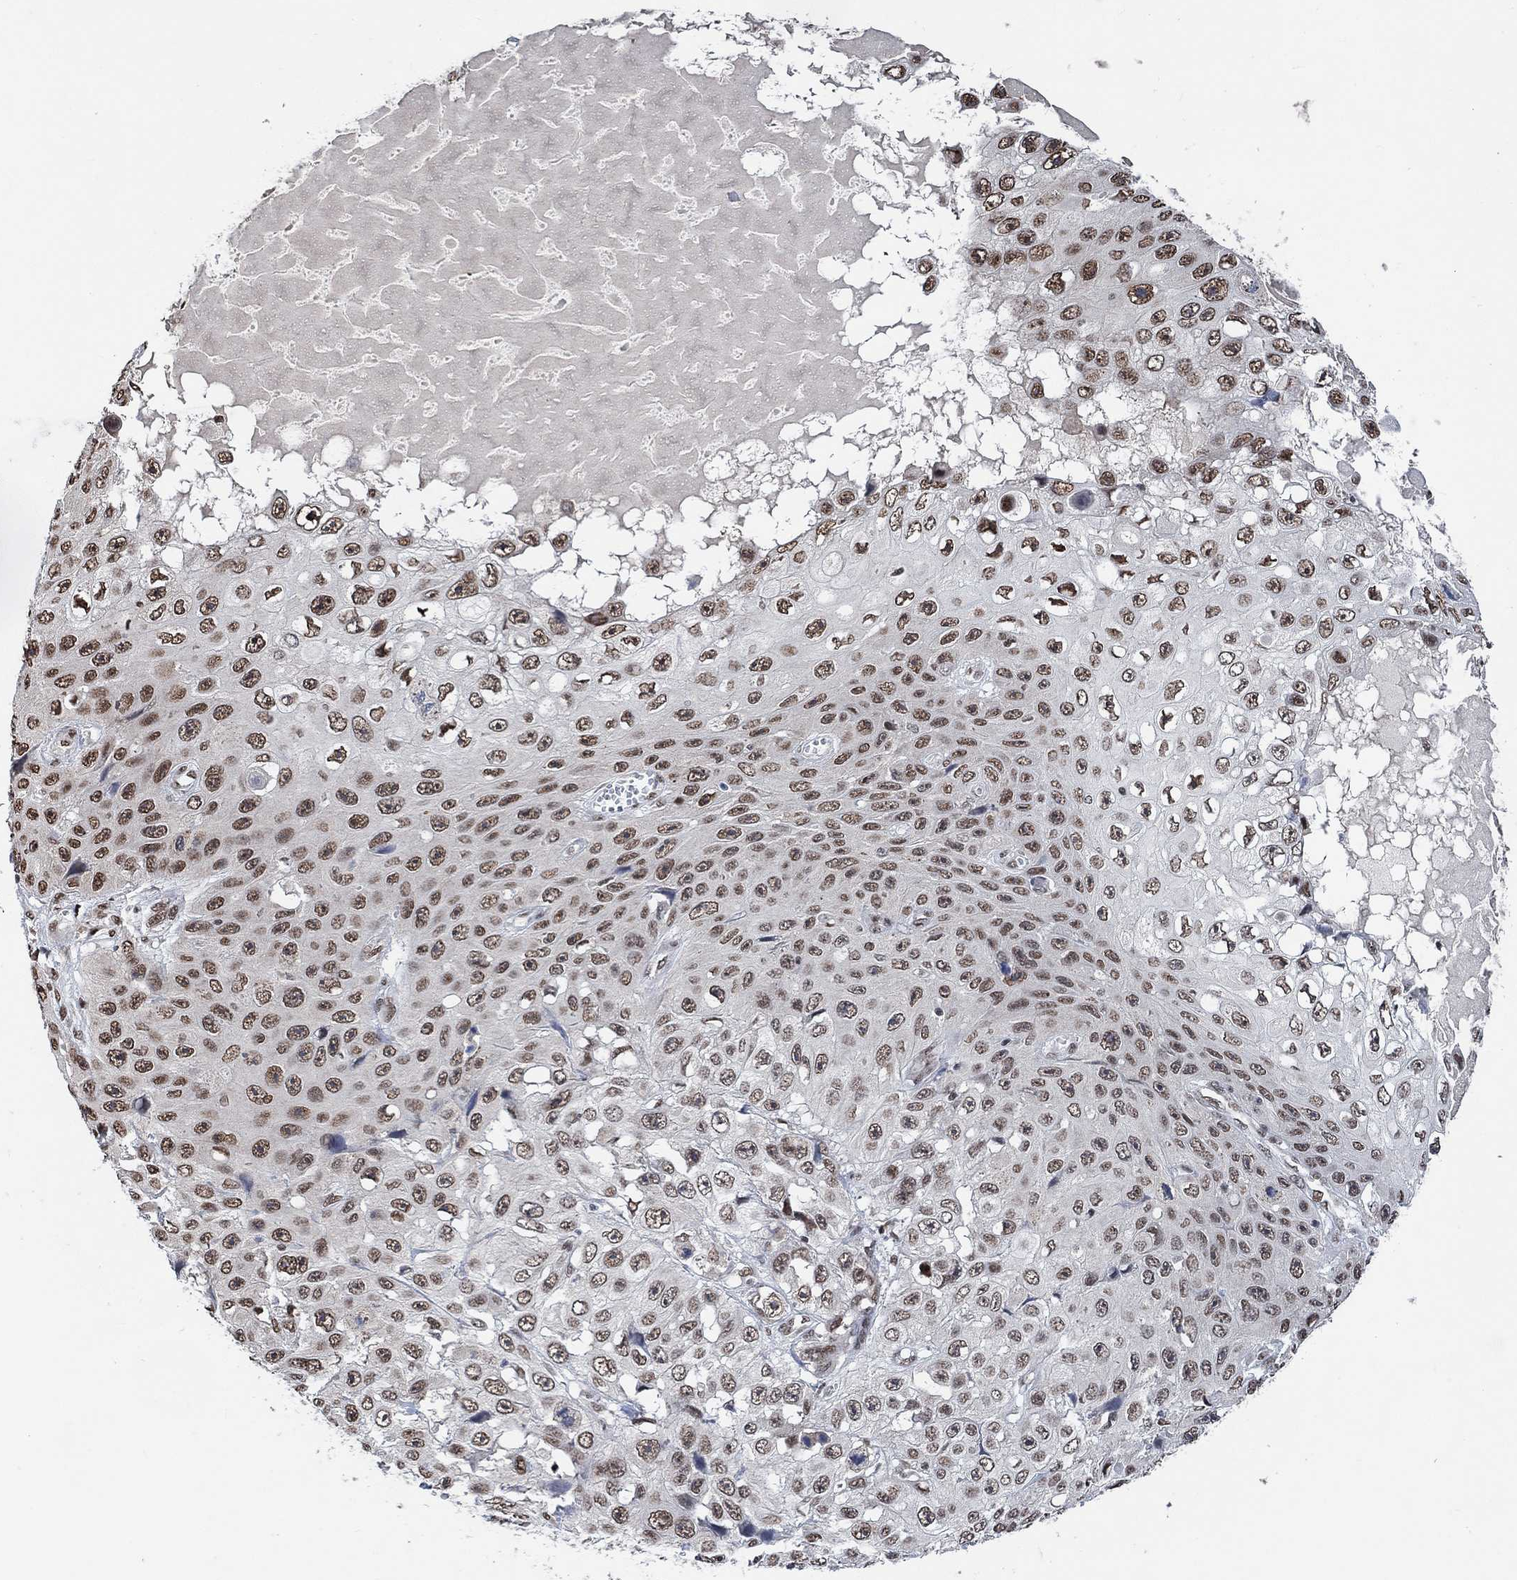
{"staining": {"intensity": "moderate", "quantity": ">75%", "location": "nuclear"}, "tissue": "skin cancer", "cell_type": "Tumor cells", "image_type": "cancer", "snomed": [{"axis": "morphology", "description": "Squamous cell carcinoma, NOS"}, {"axis": "topography", "description": "Skin"}], "caption": "Moderate nuclear protein positivity is present in about >75% of tumor cells in skin cancer (squamous cell carcinoma).", "gene": "USP39", "patient": {"sex": "male", "age": 82}}